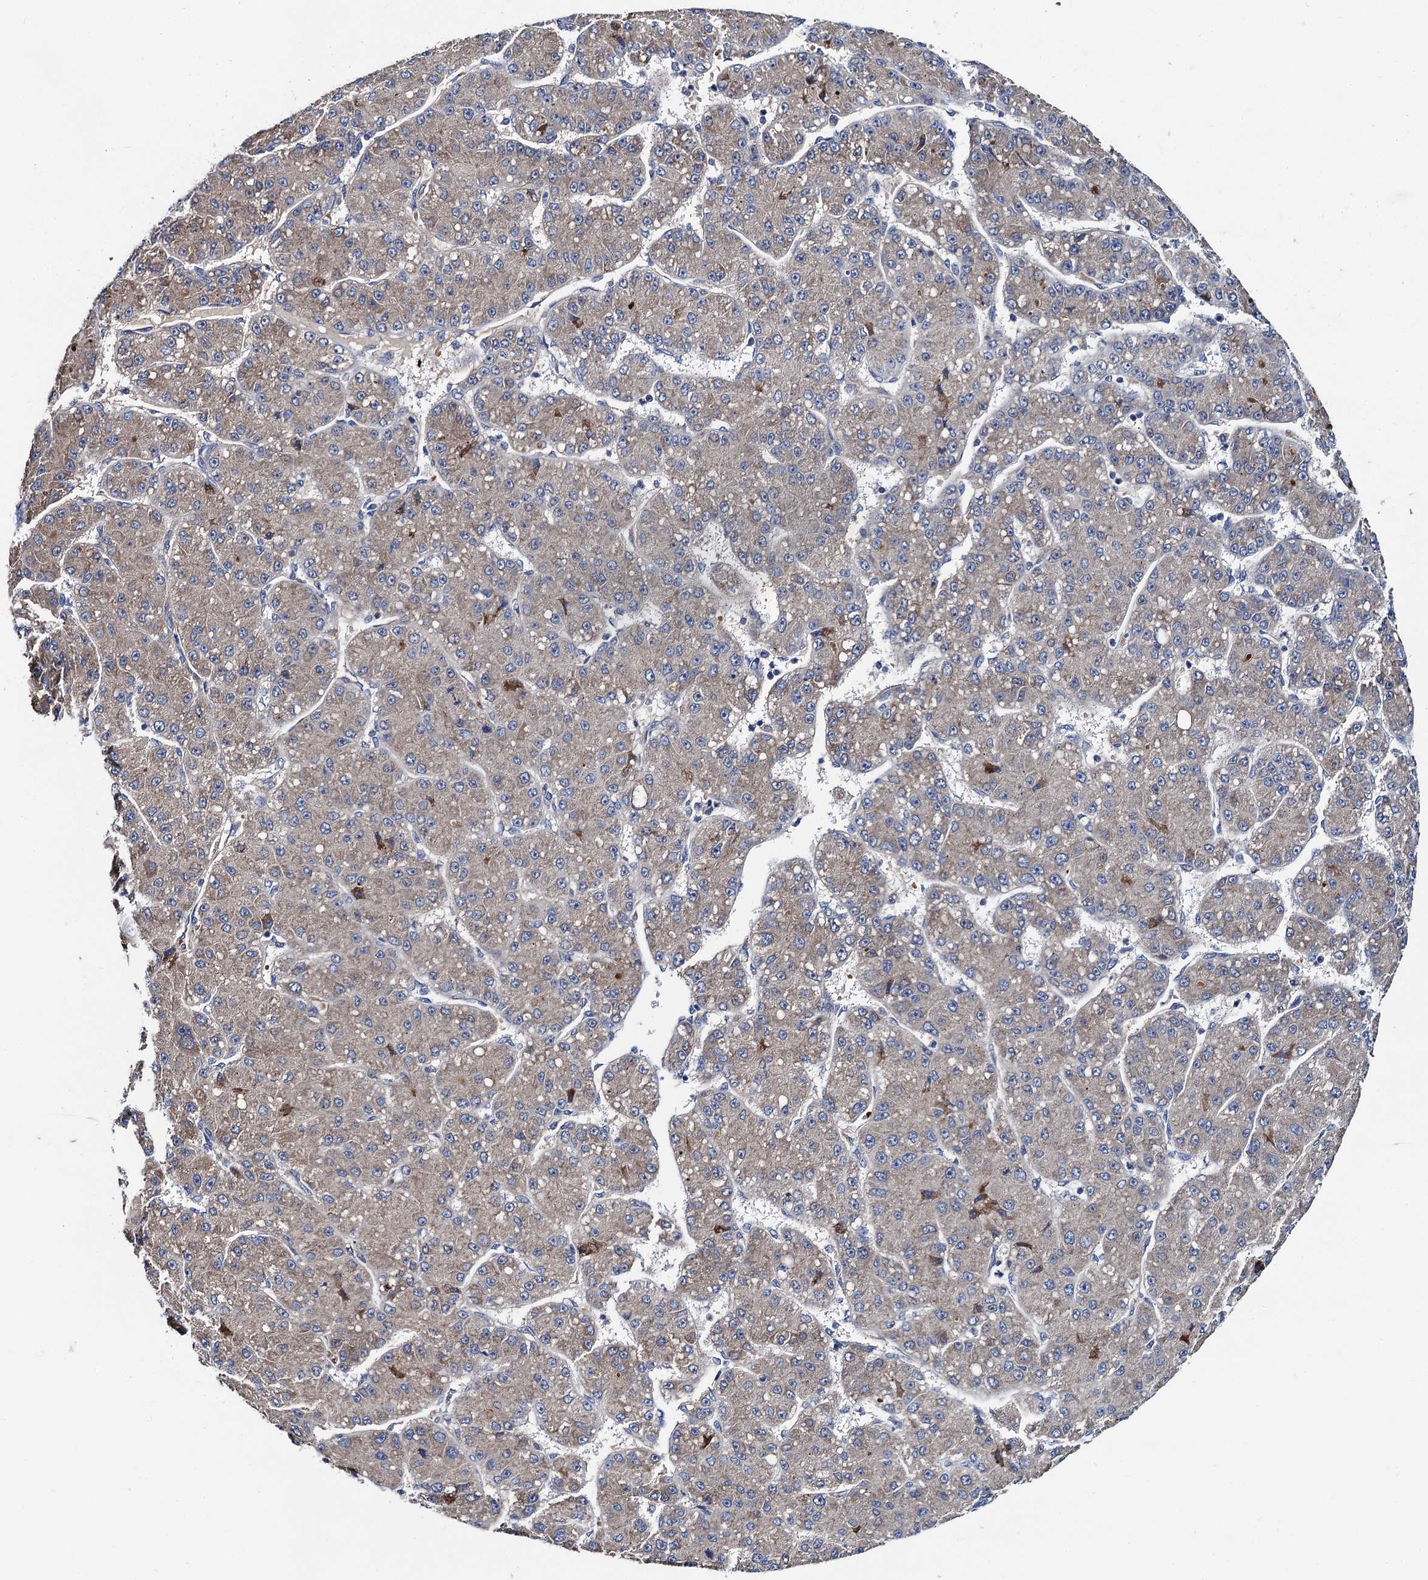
{"staining": {"intensity": "negative", "quantity": "none", "location": "none"}, "tissue": "liver cancer", "cell_type": "Tumor cells", "image_type": "cancer", "snomed": [{"axis": "morphology", "description": "Carcinoma, Hepatocellular, NOS"}, {"axis": "topography", "description": "Liver"}], "caption": "A micrograph of human hepatocellular carcinoma (liver) is negative for staining in tumor cells. (Brightfield microscopy of DAB (3,3'-diaminobenzidine) immunohistochemistry (IHC) at high magnification).", "gene": "TRMT112", "patient": {"sex": "male", "age": 67}}